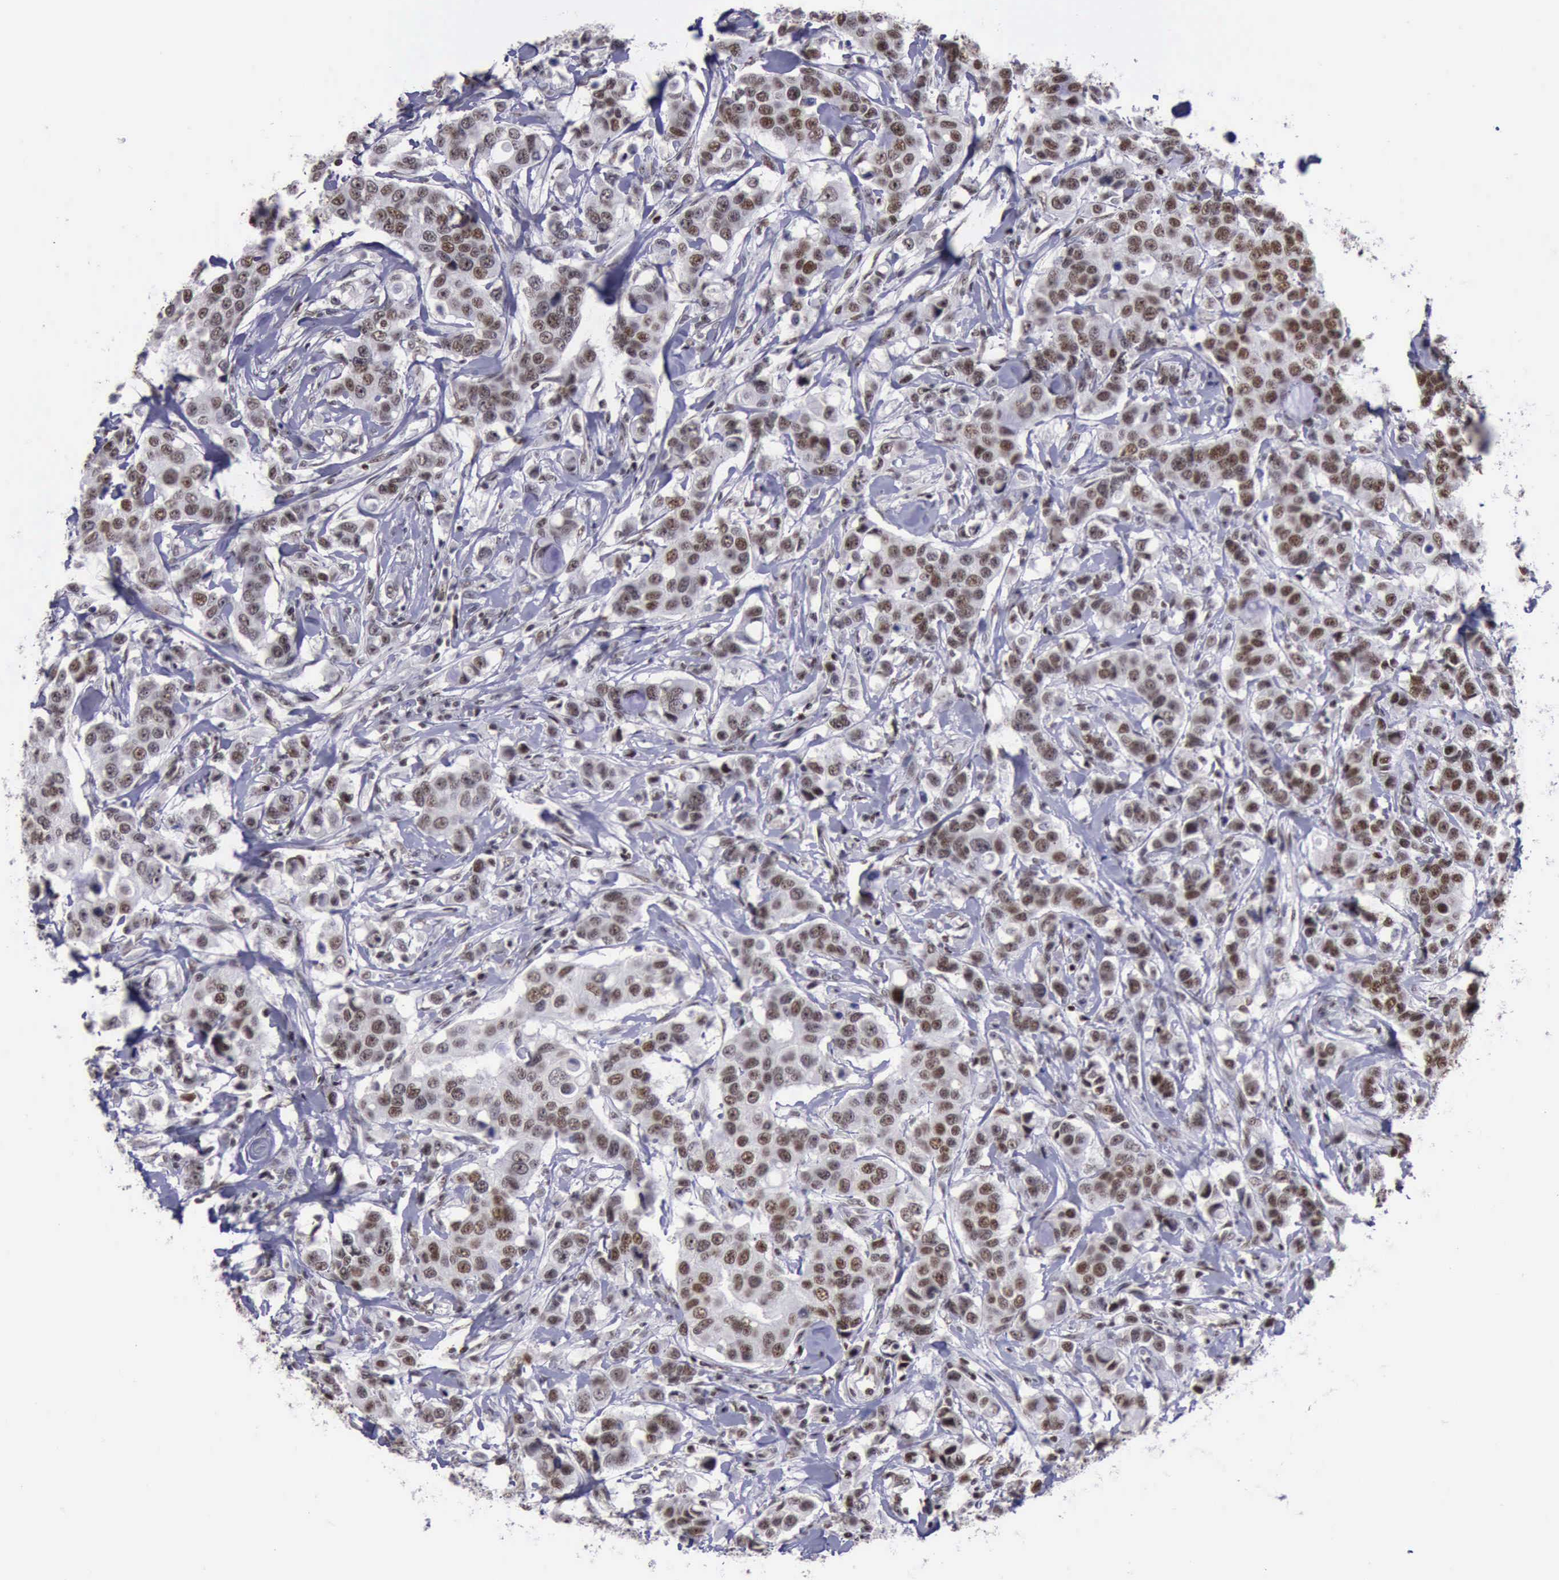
{"staining": {"intensity": "moderate", "quantity": ">75%", "location": "nuclear"}, "tissue": "breast cancer", "cell_type": "Tumor cells", "image_type": "cancer", "snomed": [{"axis": "morphology", "description": "Duct carcinoma"}, {"axis": "topography", "description": "Breast"}], "caption": "The image shows a brown stain indicating the presence of a protein in the nuclear of tumor cells in breast cancer (intraductal carcinoma).", "gene": "YY1", "patient": {"sex": "female", "age": 27}}